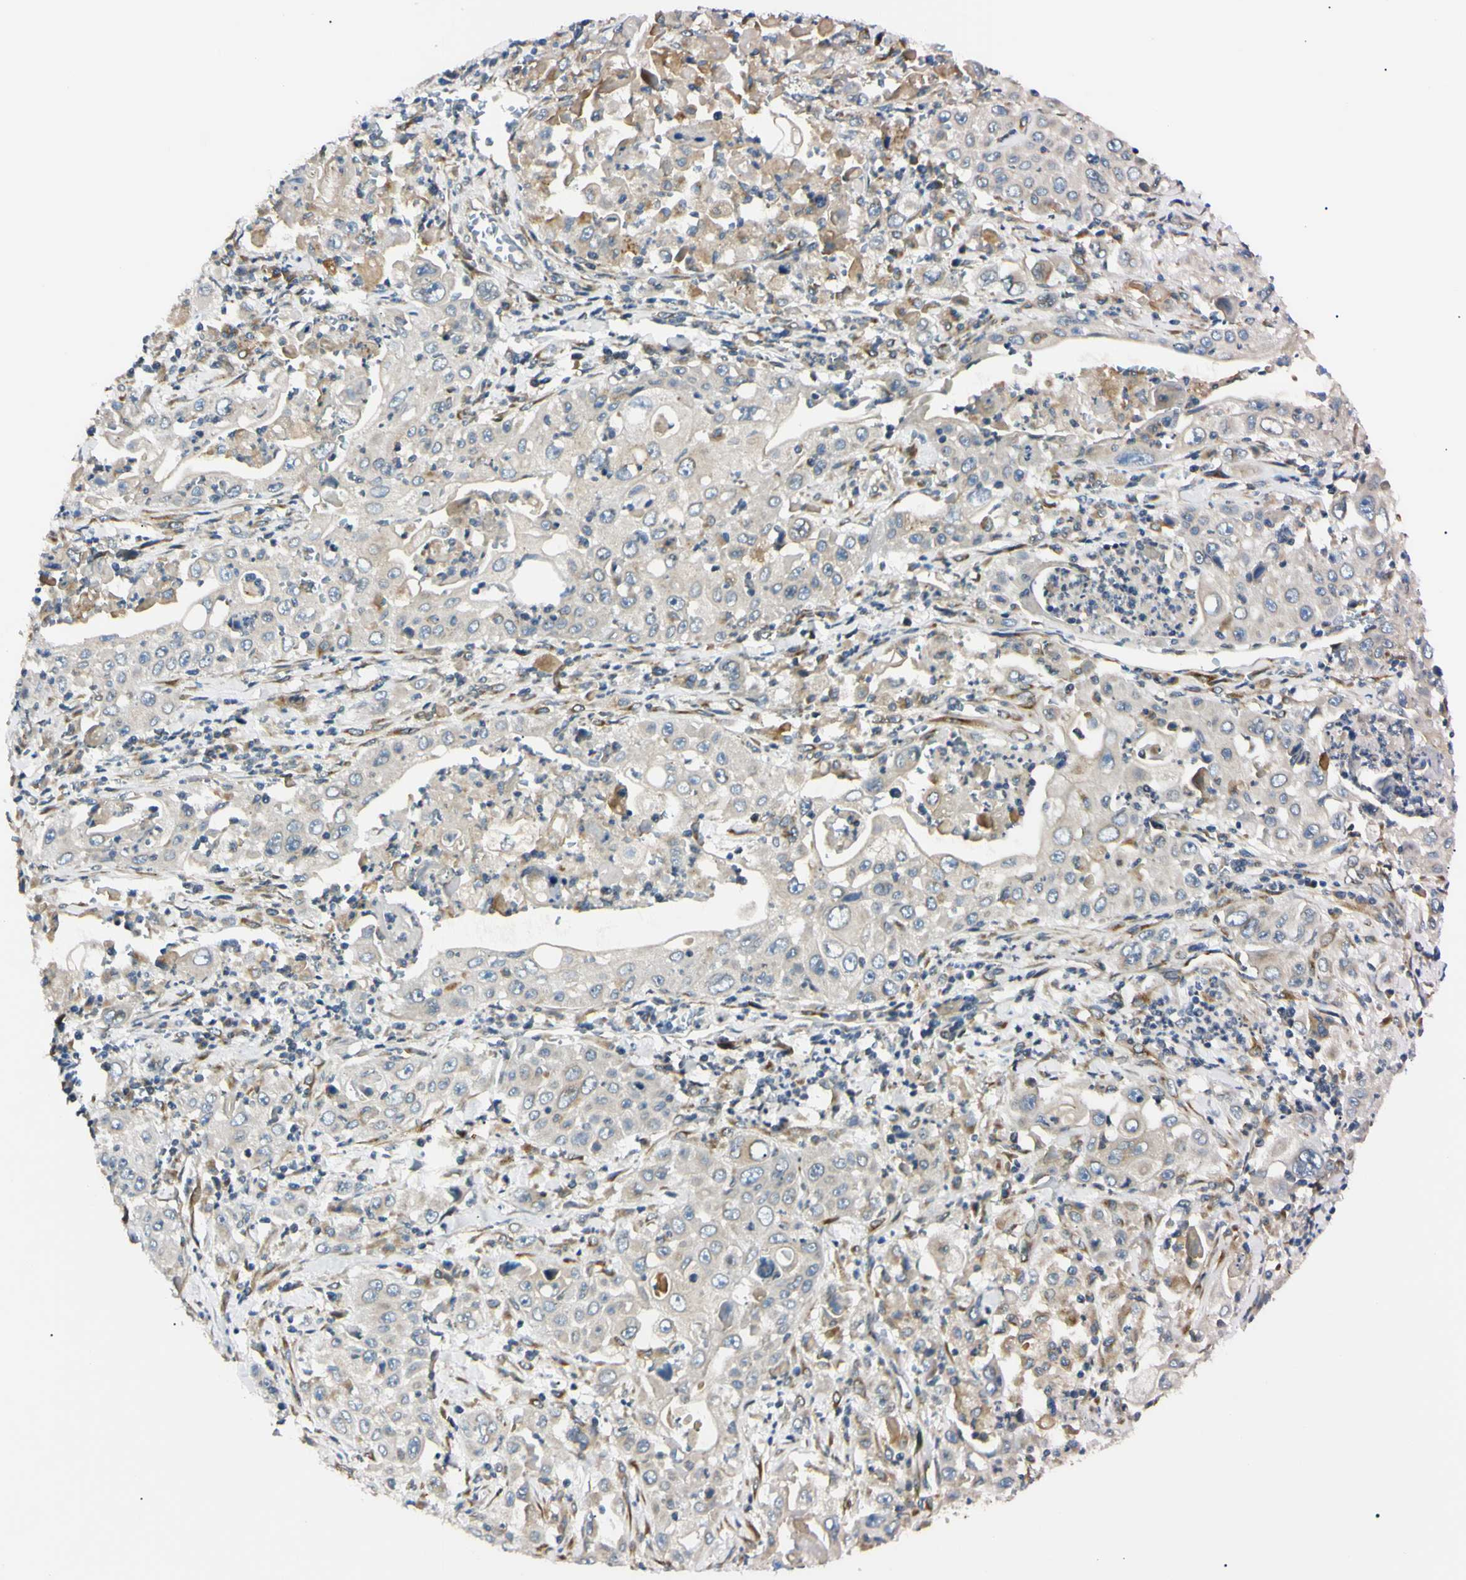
{"staining": {"intensity": "negative", "quantity": "none", "location": "none"}, "tissue": "pancreatic cancer", "cell_type": "Tumor cells", "image_type": "cancer", "snomed": [{"axis": "morphology", "description": "Adenocarcinoma, NOS"}, {"axis": "topography", "description": "Pancreas"}], "caption": "Tumor cells show no significant expression in adenocarcinoma (pancreatic).", "gene": "IER3IP1", "patient": {"sex": "male", "age": 70}}